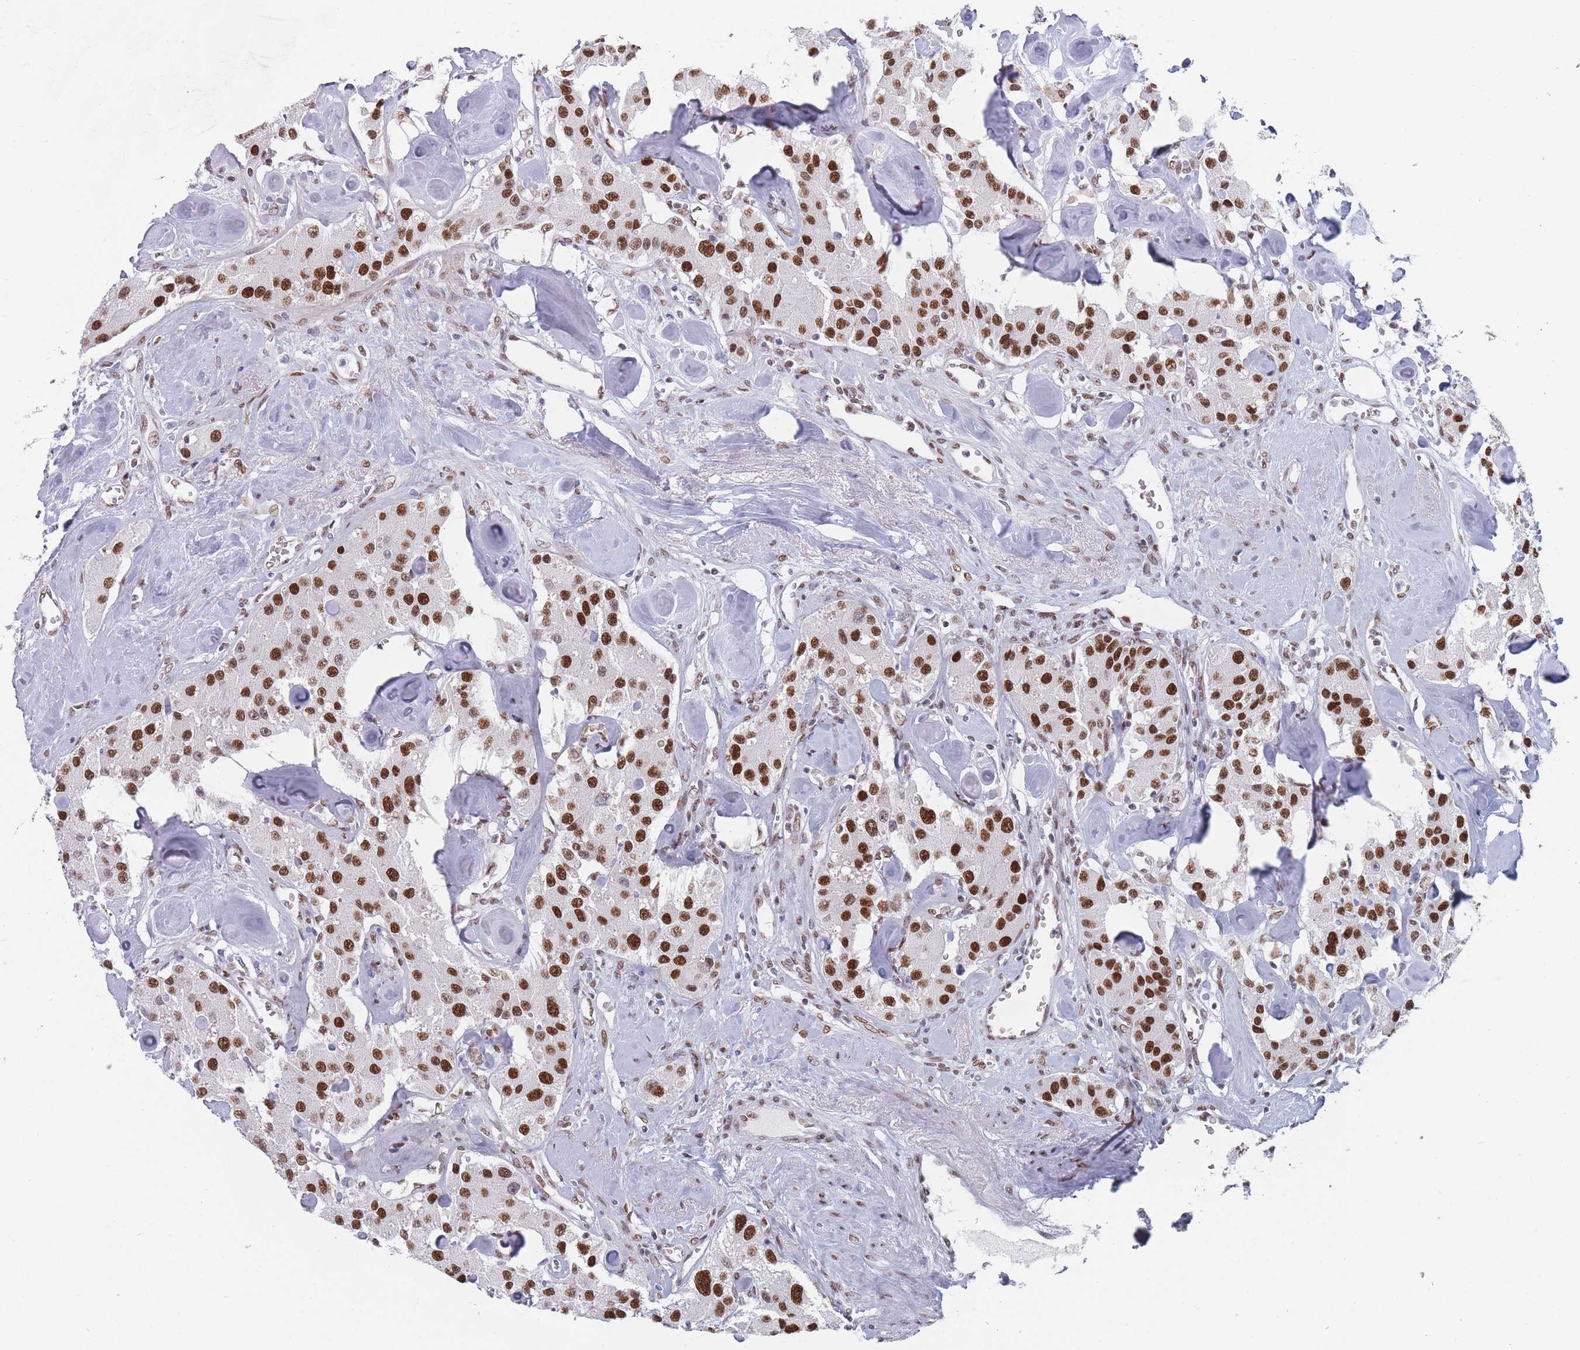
{"staining": {"intensity": "strong", "quantity": ">75%", "location": "nuclear"}, "tissue": "carcinoid", "cell_type": "Tumor cells", "image_type": "cancer", "snomed": [{"axis": "morphology", "description": "Carcinoid, malignant, NOS"}, {"axis": "topography", "description": "Pancreas"}], "caption": "IHC (DAB (3,3'-diaminobenzidine)) staining of carcinoid (malignant) exhibits strong nuclear protein expression in approximately >75% of tumor cells.", "gene": "SAFB2", "patient": {"sex": "male", "age": 41}}